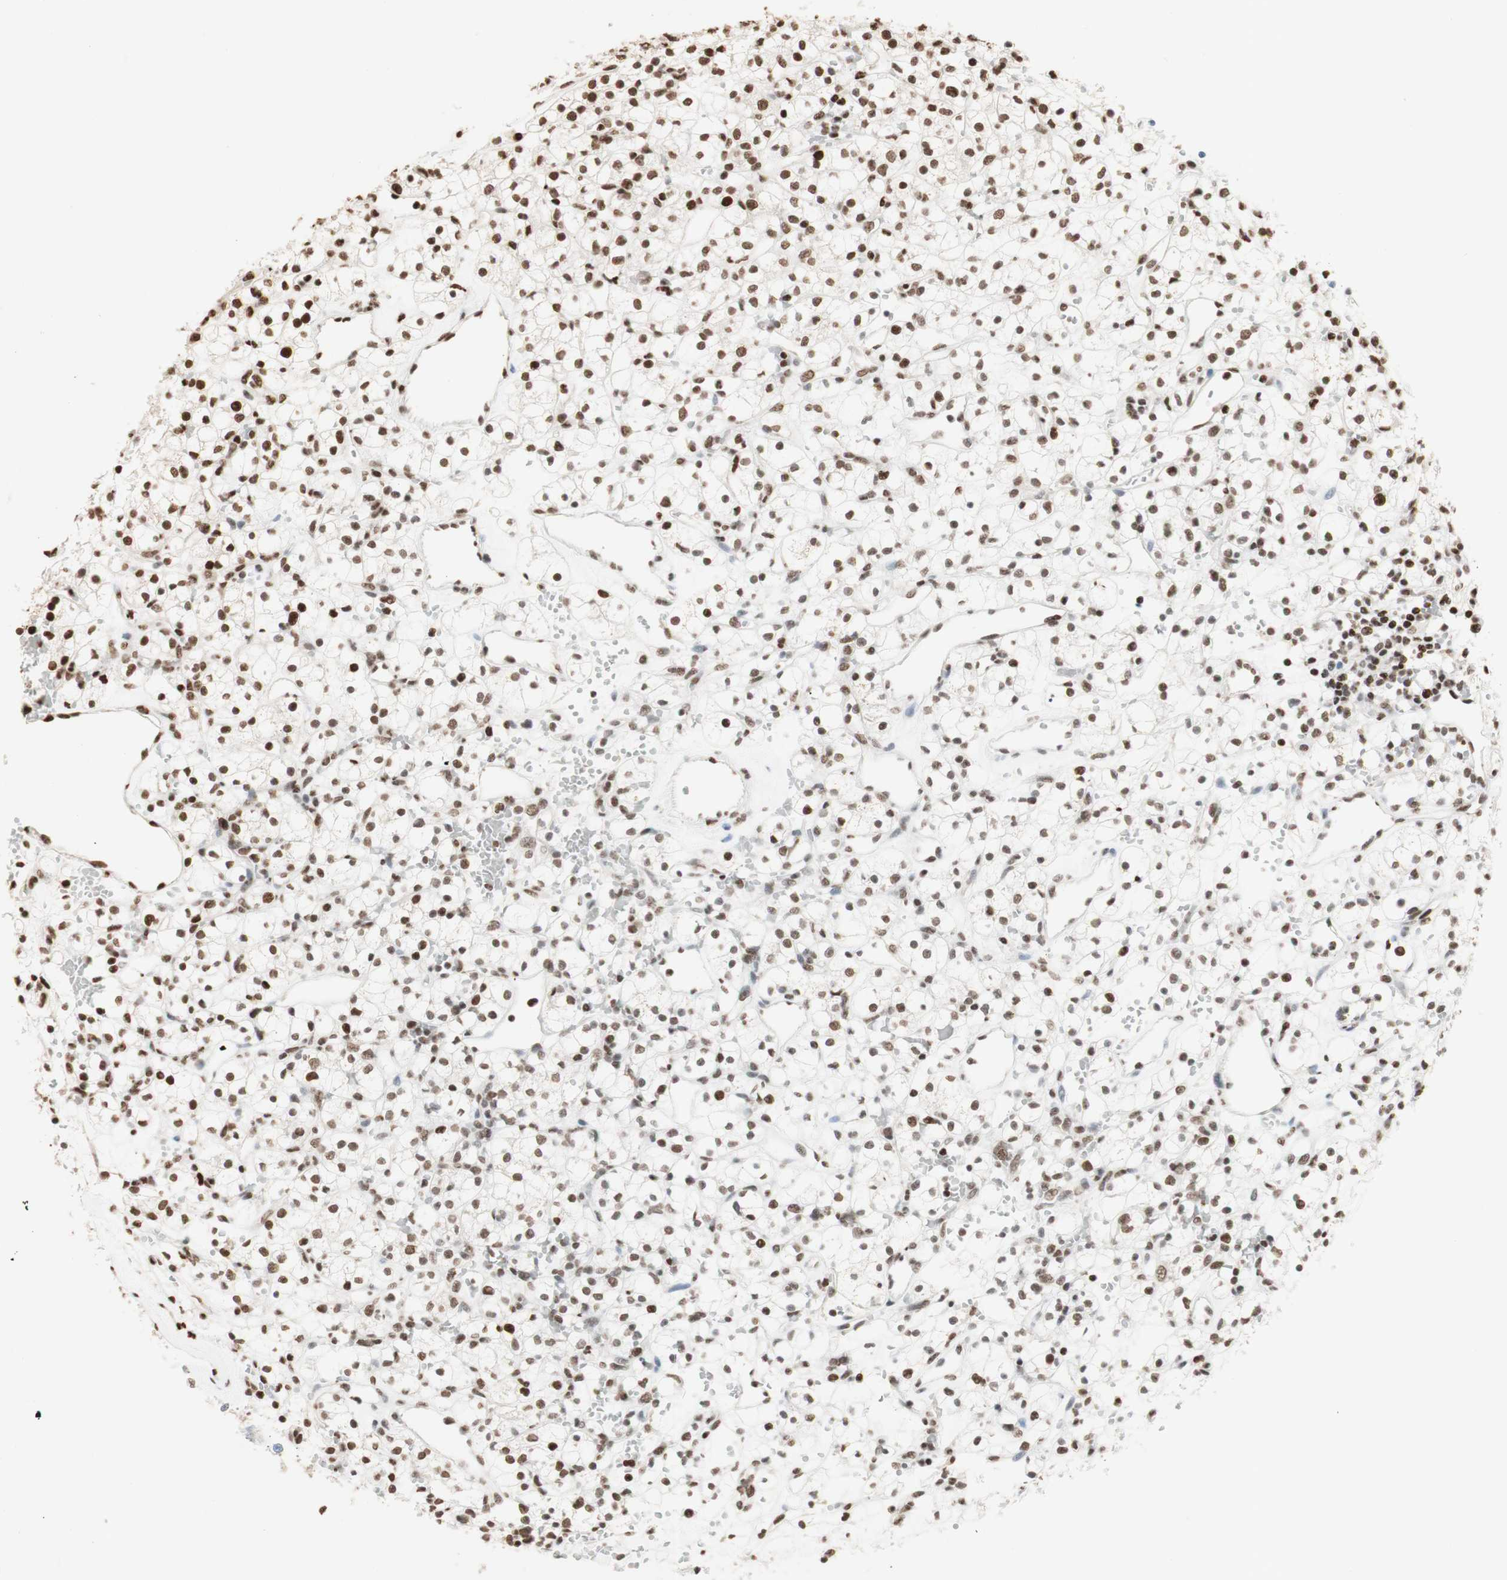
{"staining": {"intensity": "moderate", "quantity": ">75%", "location": "nuclear"}, "tissue": "renal cancer", "cell_type": "Tumor cells", "image_type": "cancer", "snomed": [{"axis": "morphology", "description": "Adenocarcinoma, NOS"}, {"axis": "topography", "description": "Kidney"}], "caption": "Human renal cancer (adenocarcinoma) stained for a protein (brown) reveals moderate nuclear positive expression in approximately >75% of tumor cells.", "gene": "HNRNPA2B1", "patient": {"sex": "female", "age": 60}}